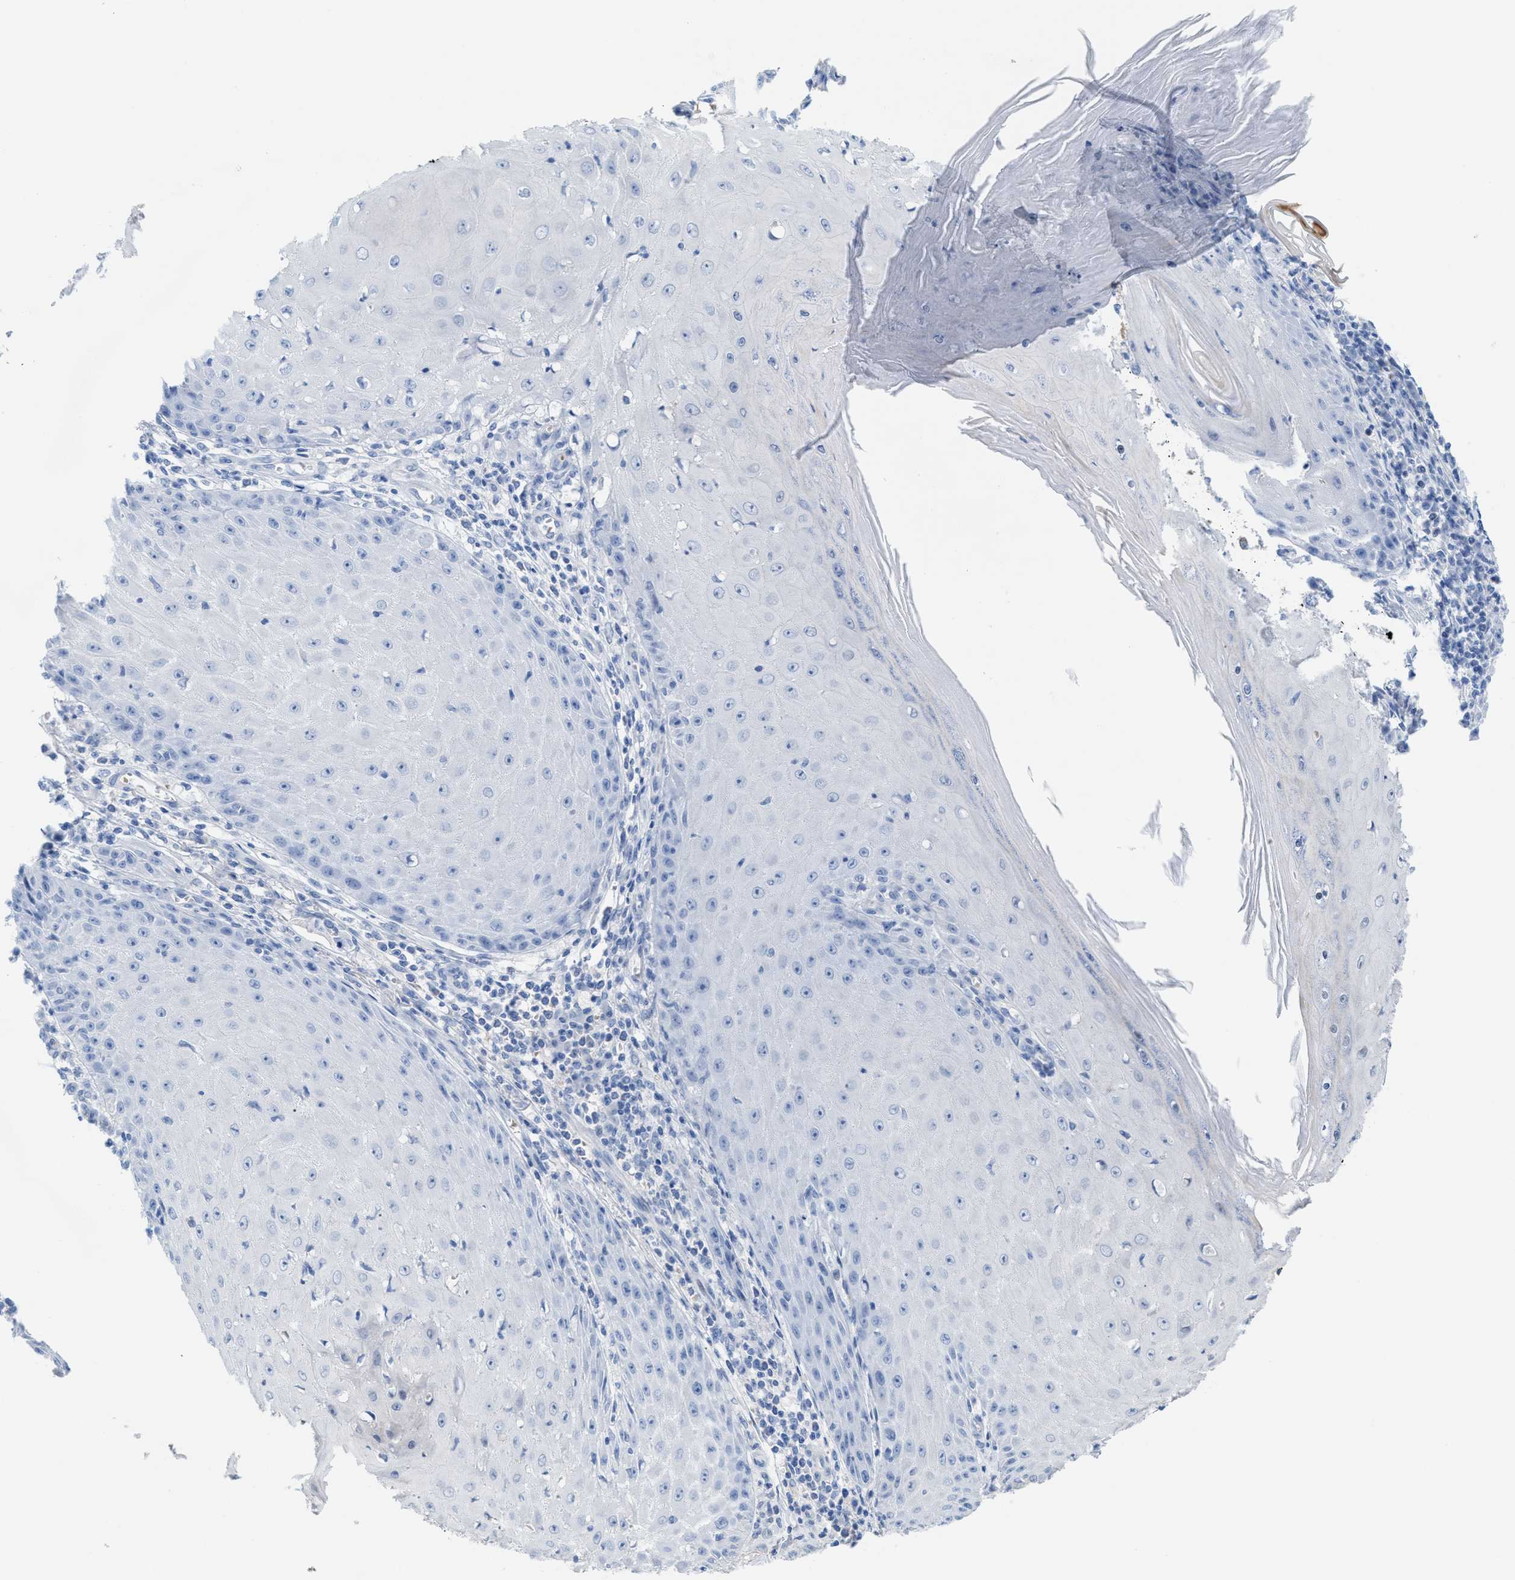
{"staining": {"intensity": "negative", "quantity": "none", "location": "none"}, "tissue": "skin cancer", "cell_type": "Tumor cells", "image_type": "cancer", "snomed": [{"axis": "morphology", "description": "Squamous cell carcinoma, NOS"}, {"axis": "topography", "description": "Skin"}], "caption": "DAB immunohistochemical staining of human skin cancer (squamous cell carcinoma) demonstrates no significant positivity in tumor cells.", "gene": "ANKFN1", "patient": {"sex": "female", "age": 73}}